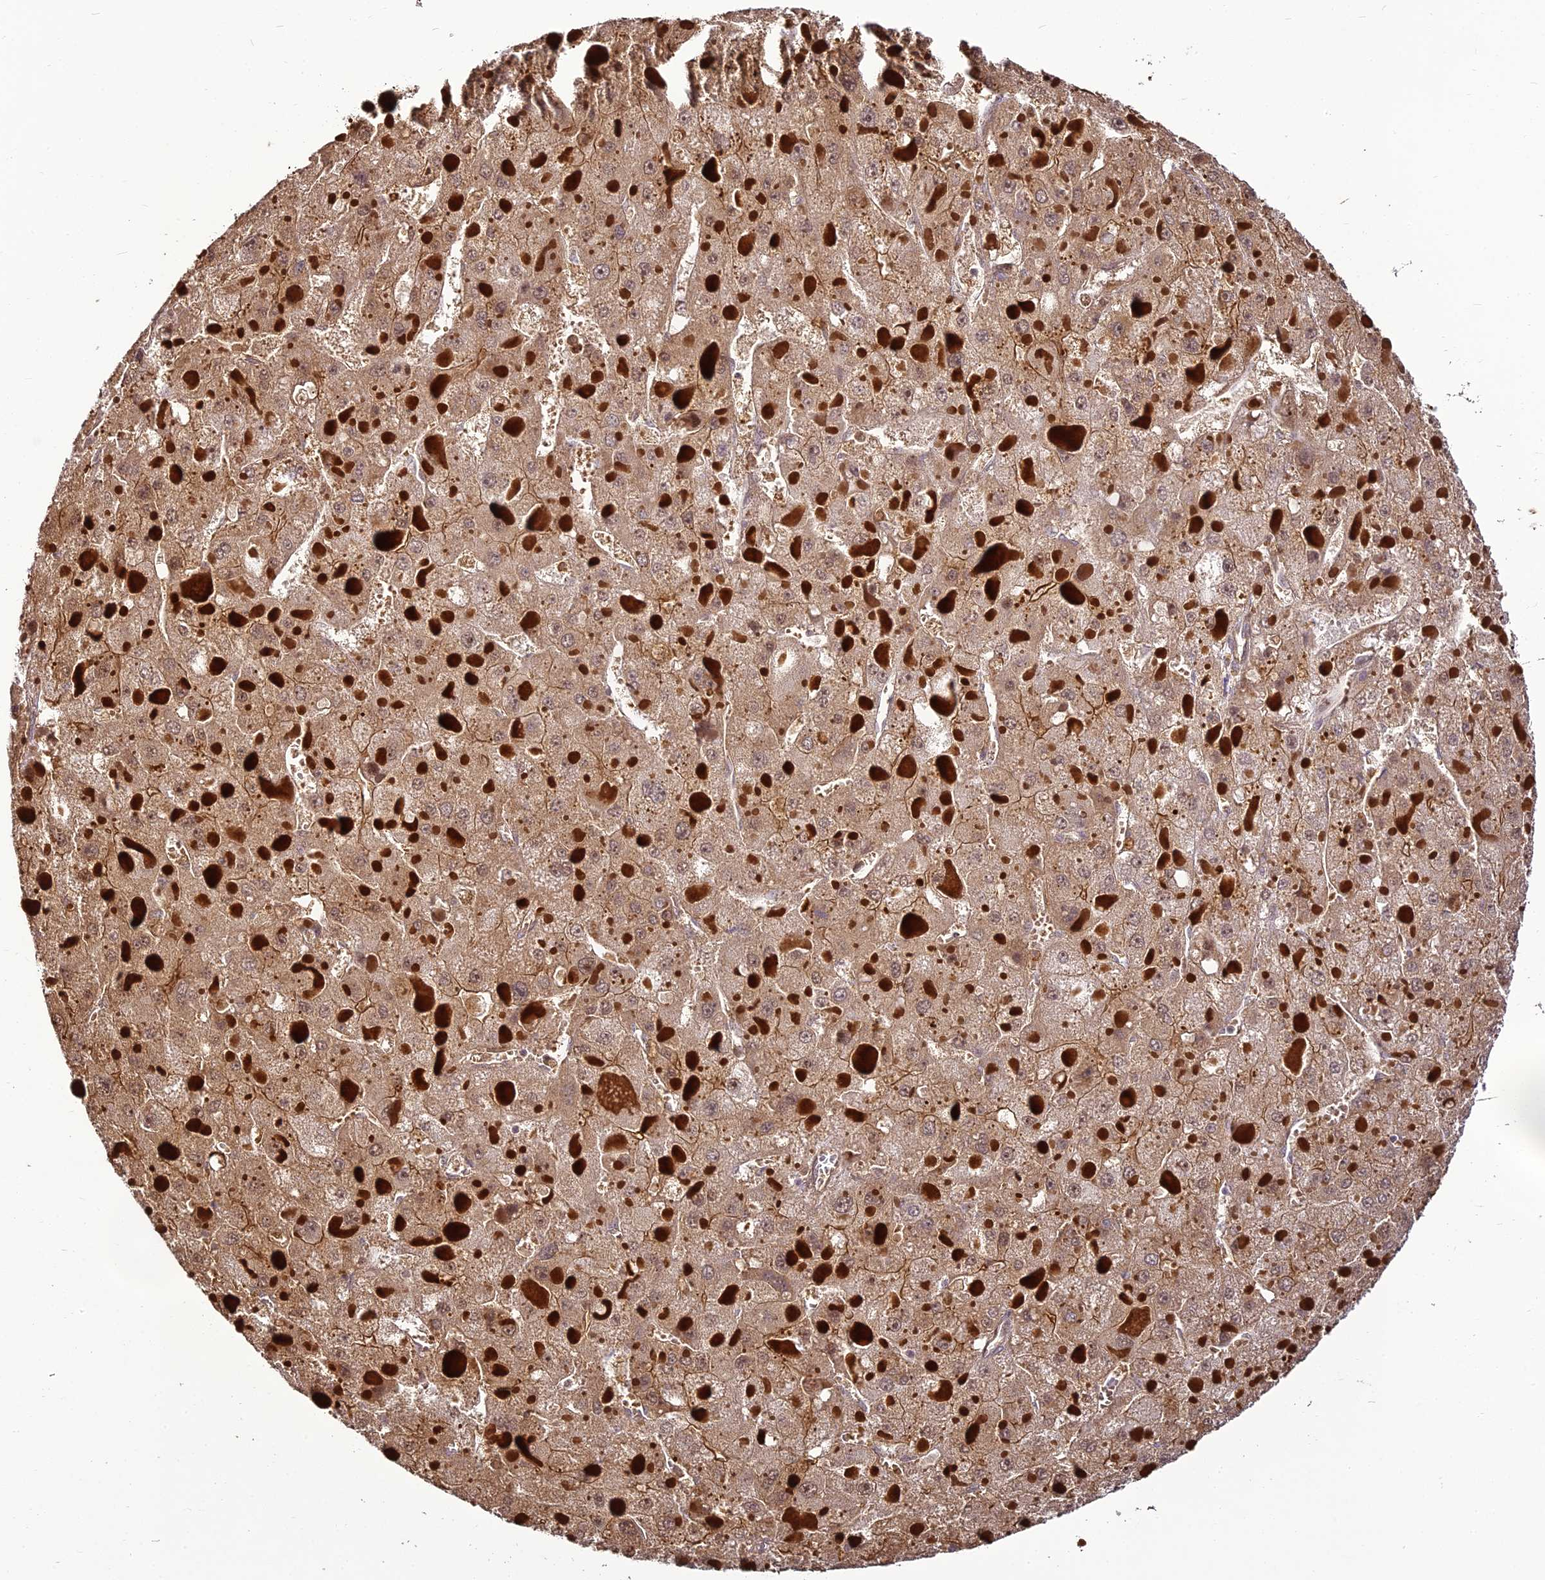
{"staining": {"intensity": "moderate", "quantity": ">75%", "location": "cytoplasmic/membranous"}, "tissue": "liver cancer", "cell_type": "Tumor cells", "image_type": "cancer", "snomed": [{"axis": "morphology", "description": "Carcinoma, Hepatocellular, NOS"}, {"axis": "topography", "description": "Liver"}], "caption": "High-magnification brightfield microscopy of hepatocellular carcinoma (liver) stained with DAB (brown) and counterstained with hematoxylin (blue). tumor cells exhibit moderate cytoplasmic/membranous positivity is identified in about>75% of cells. Nuclei are stained in blue.", "gene": "BCDIN3D", "patient": {"sex": "female", "age": 73}}